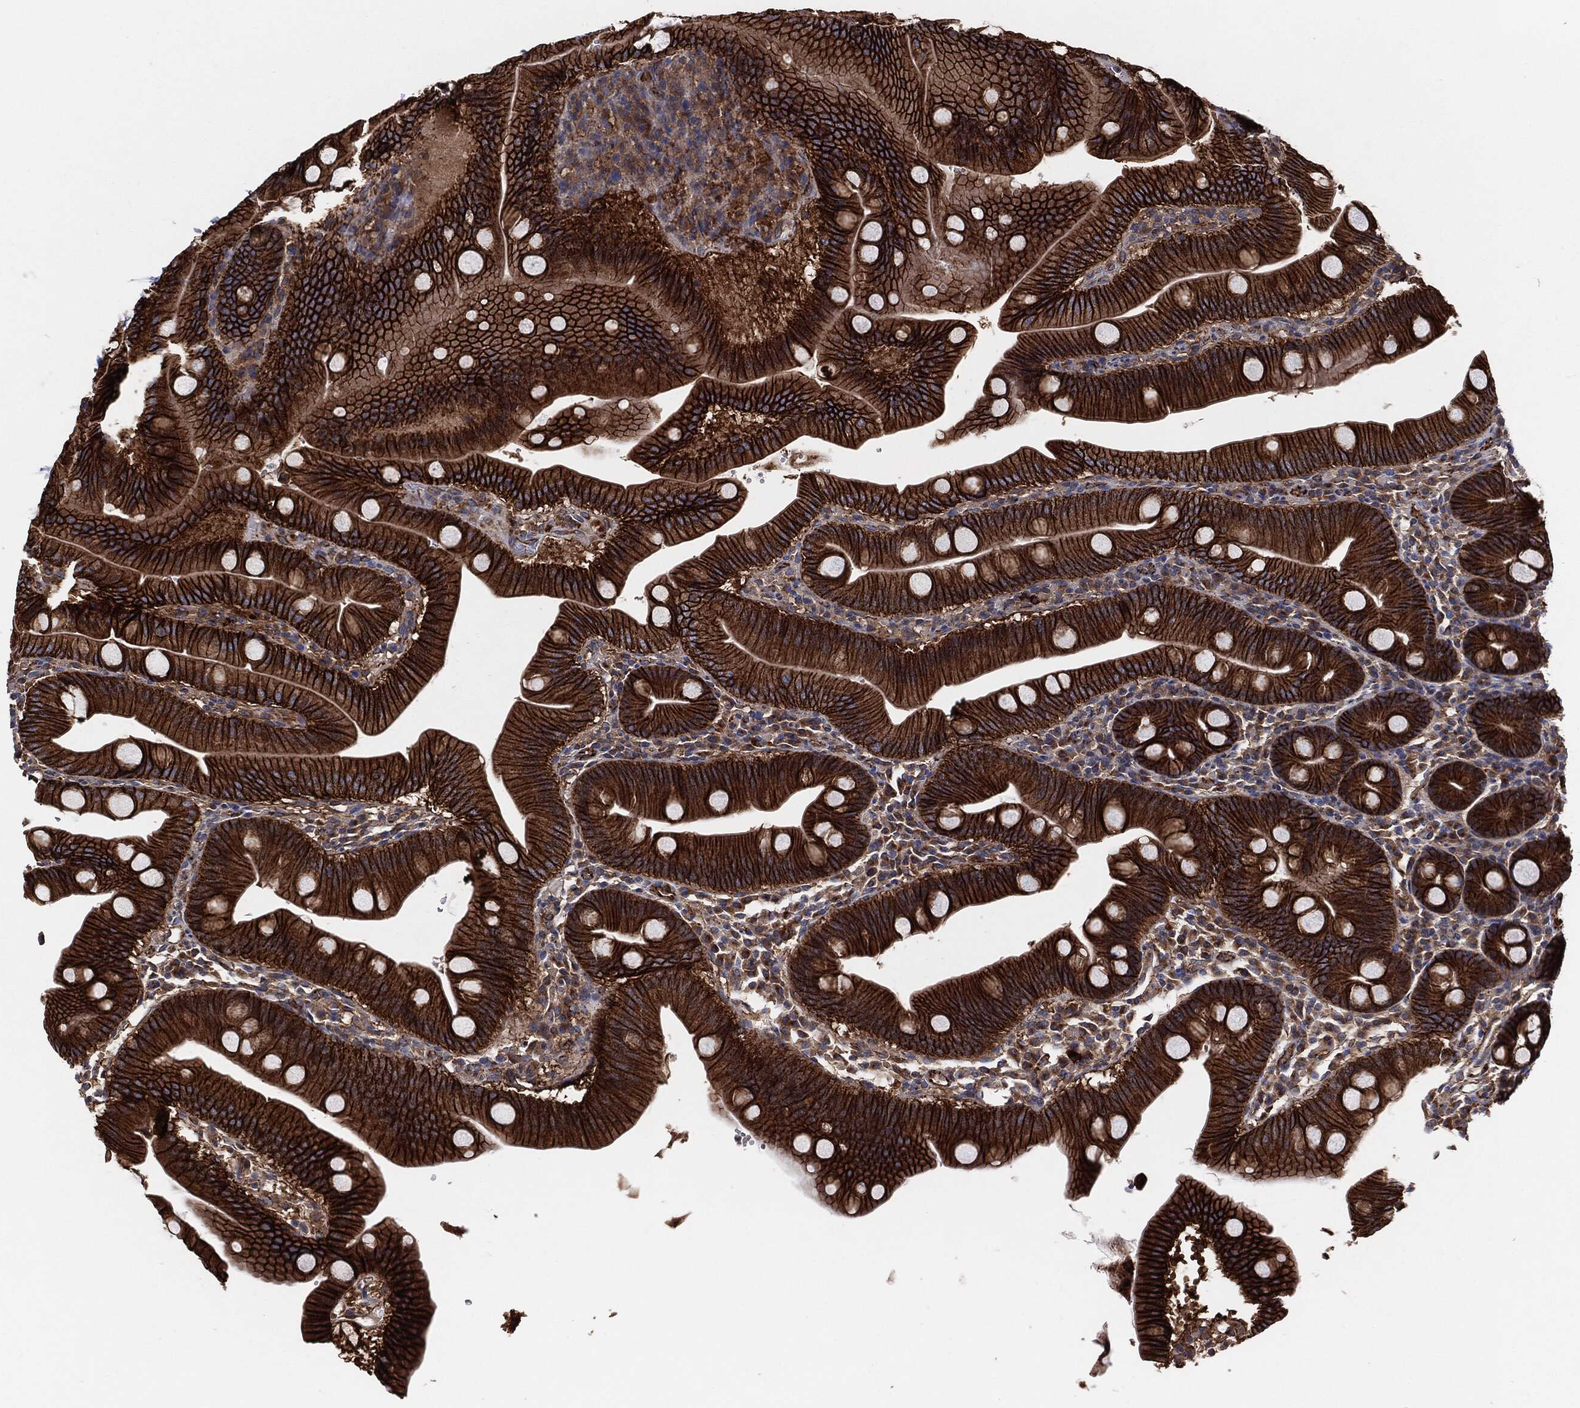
{"staining": {"intensity": "strong", "quantity": ">75%", "location": "cytoplasmic/membranous"}, "tissue": "duodenum", "cell_type": "Glandular cells", "image_type": "normal", "snomed": [{"axis": "morphology", "description": "Normal tissue, NOS"}, {"axis": "topography", "description": "Duodenum"}], "caption": "Normal duodenum exhibits strong cytoplasmic/membranous expression in approximately >75% of glandular cells.", "gene": "CTNNA1", "patient": {"sex": "male", "age": 59}}